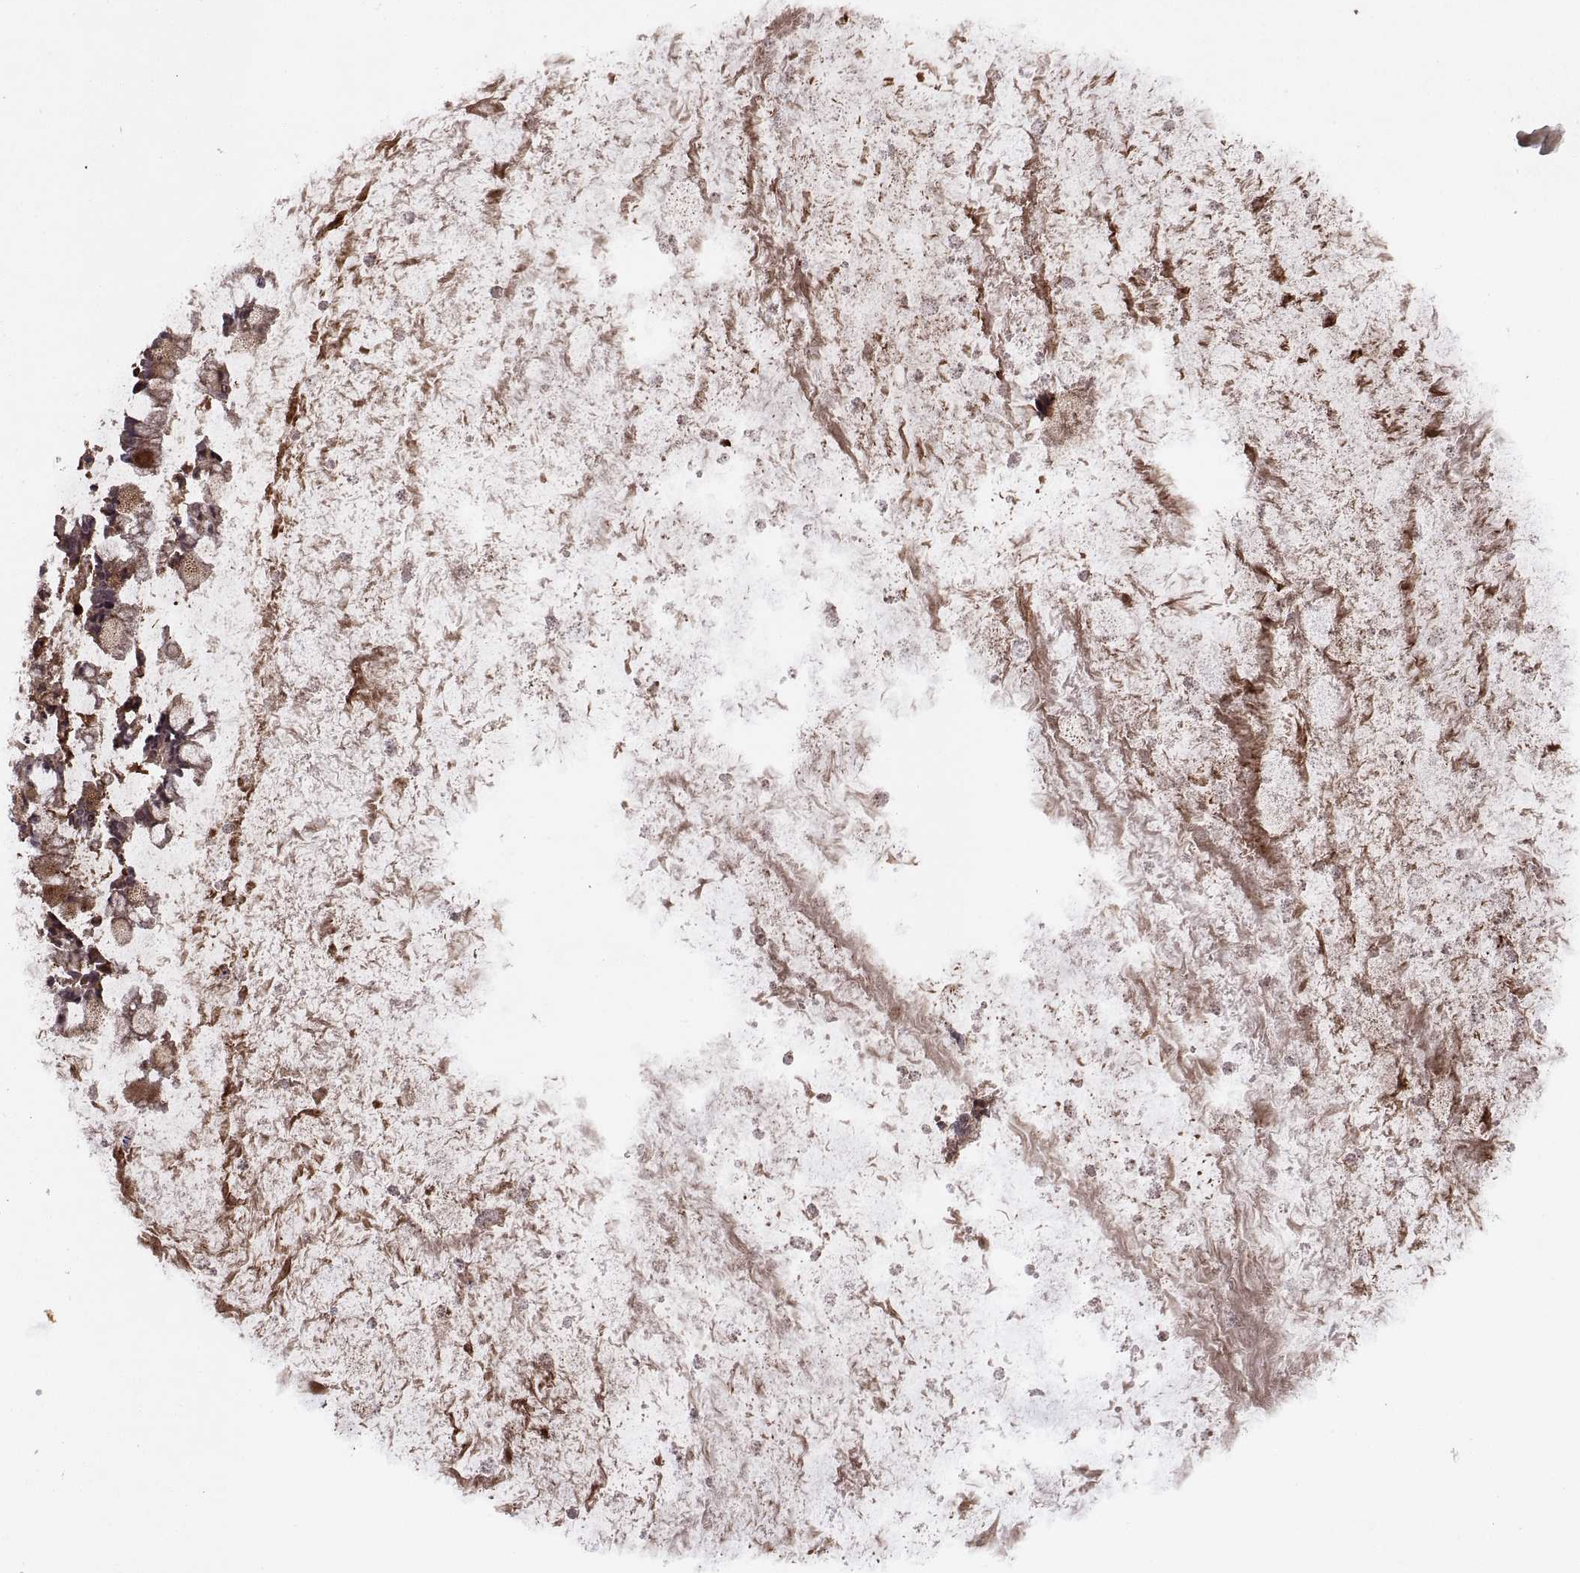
{"staining": {"intensity": "weak", "quantity": ">75%", "location": "cytoplasmic/membranous"}, "tissue": "ovarian cancer", "cell_type": "Tumor cells", "image_type": "cancer", "snomed": [{"axis": "morphology", "description": "Cystadenocarcinoma, mucinous, NOS"}, {"axis": "topography", "description": "Ovary"}], "caption": "Ovarian mucinous cystadenocarcinoma was stained to show a protein in brown. There is low levels of weak cytoplasmic/membranous expression in approximately >75% of tumor cells. Using DAB (3,3'-diaminobenzidine) (brown) and hematoxylin (blue) stains, captured at high magnification using brightfield microscopy.", "gene": "PTOV1", "patient": {"sex": "female", "age": 67}}